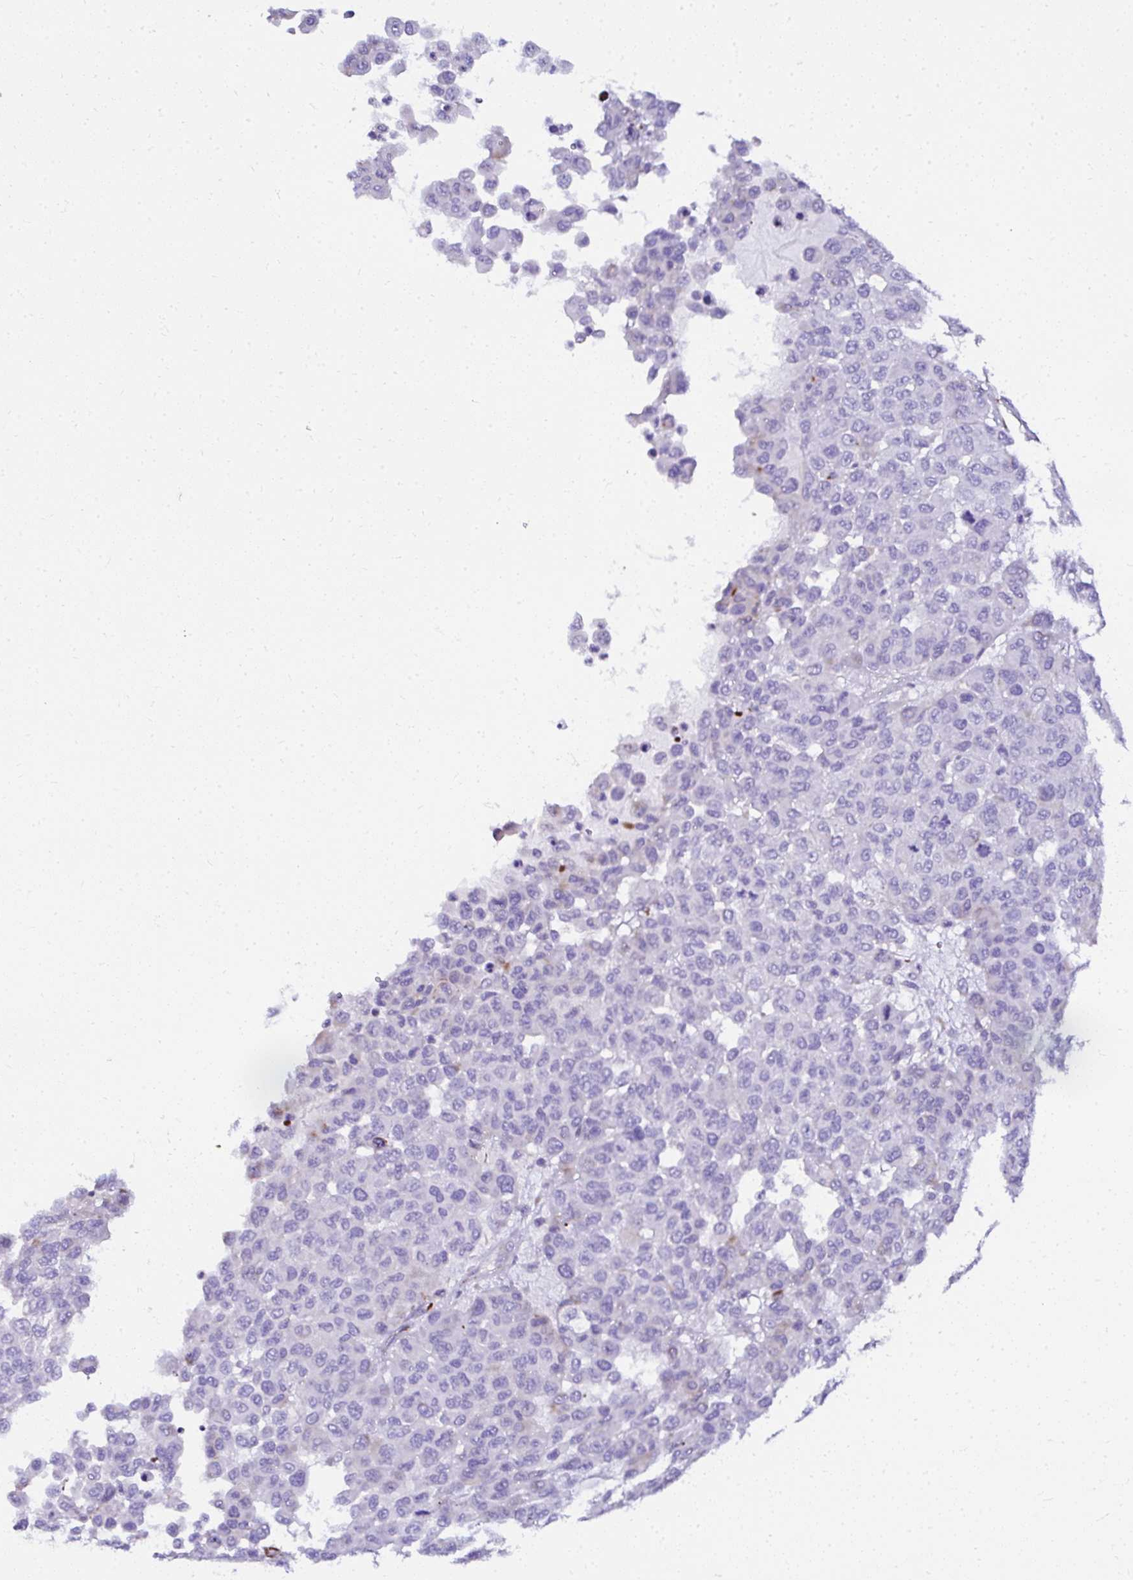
{"staining": {"intensity": "negative", "quantity": "none", "location": "none"}, "tissue": "melanoma", "cell_type": "Tumor cells", "image_type": "cancer", "snomed": [{"axis": "morphology", "description": "Malignant melanoma, NOS"}, {"axis": "topography", "description": "Skin"}], "caption": "Melanoma was stained to show a protein in brown. There is no significant positivity in tumor cells.", "gene": "DEPDC5", "patient": {"sex": "male", "age": 62}}